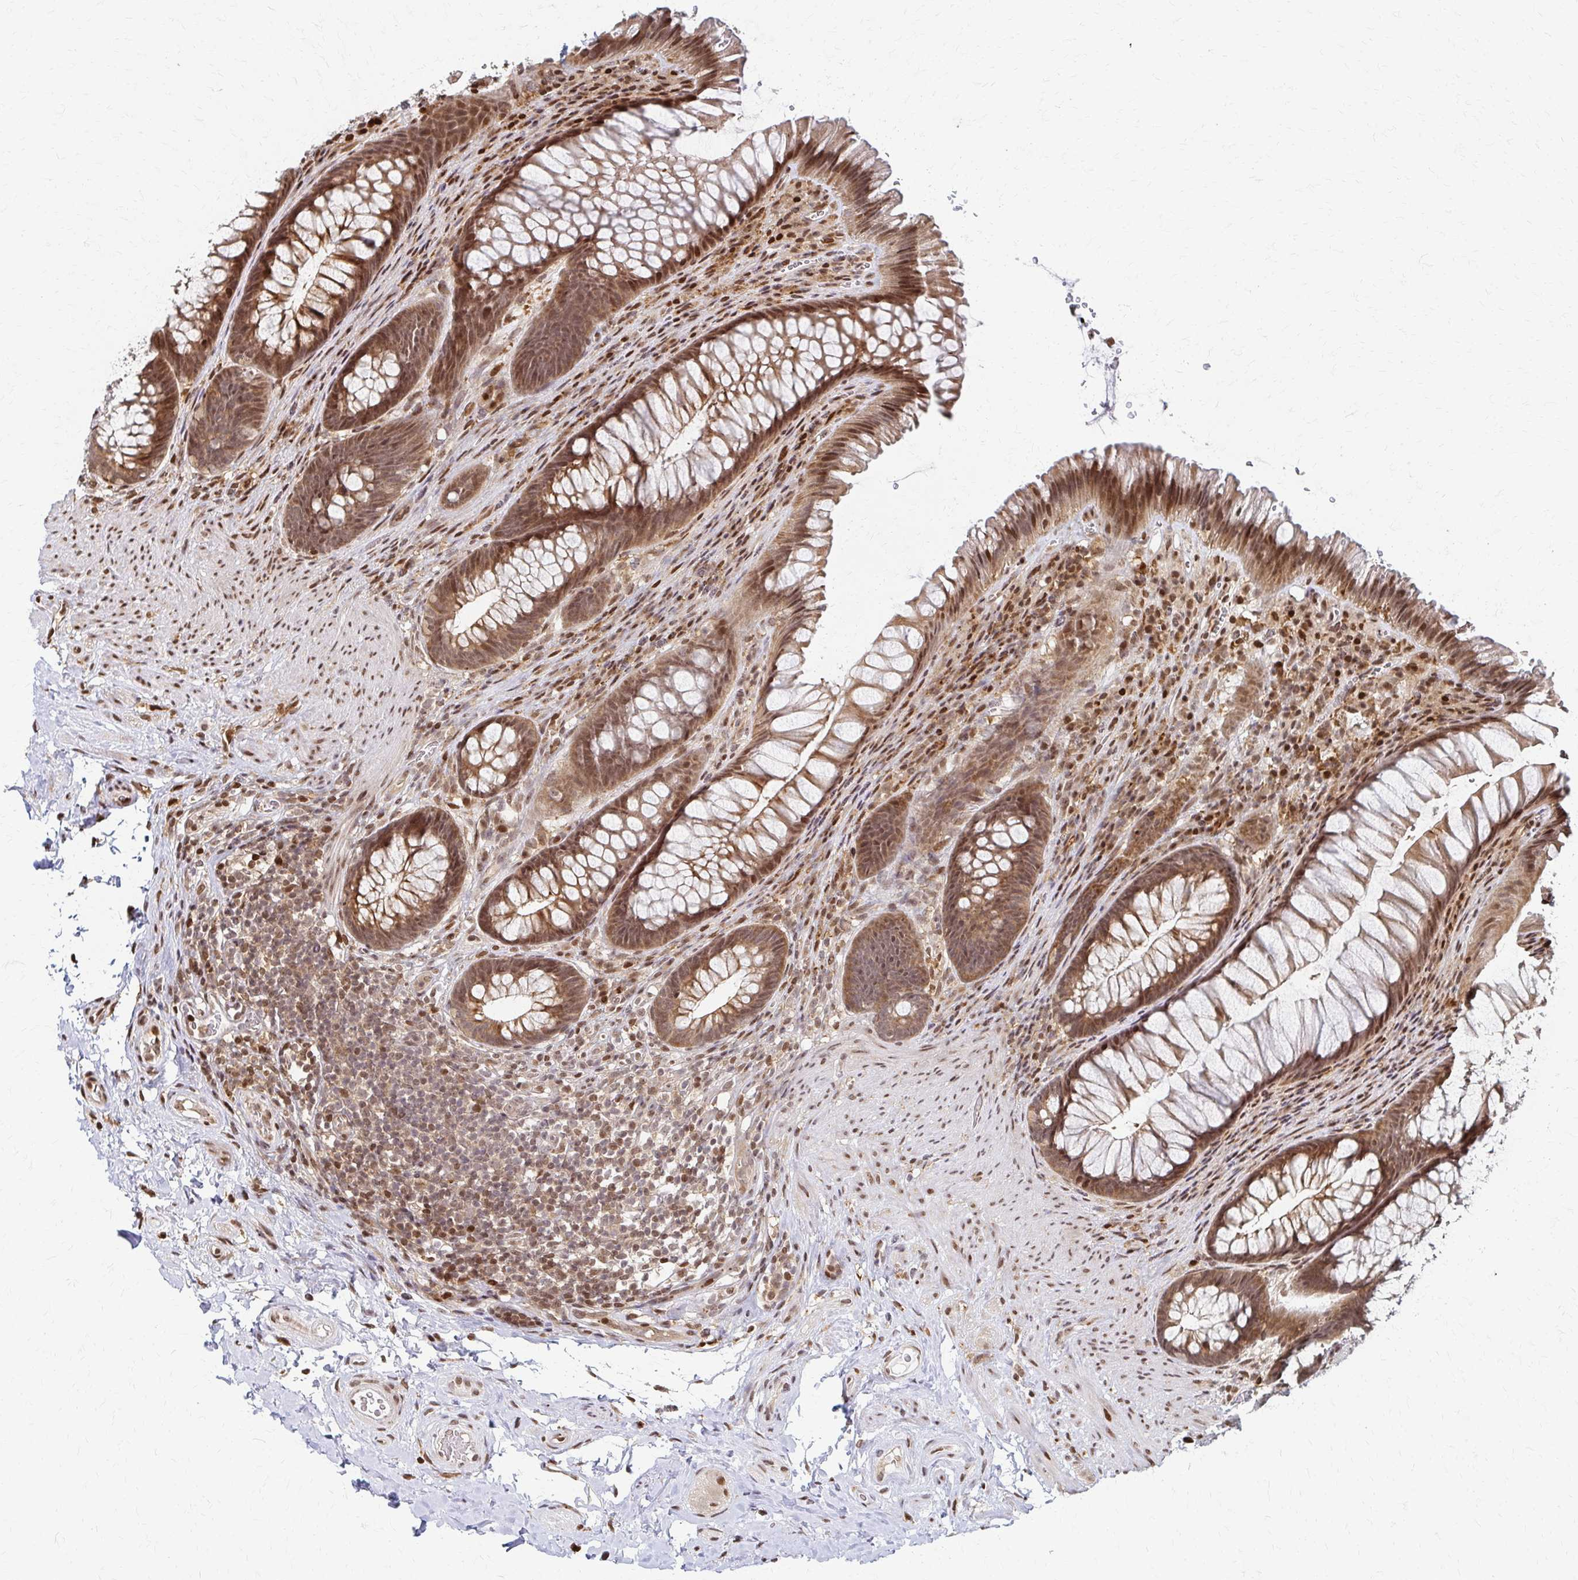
{"staining": {"intensity": "moderate", "quantity": ">75%", "location": "cytoplasmic/membranous,nuclear"}, "tissue": "rectum", "cell_type": "Glandular cells", "image_type": "normal", "snomed": [{"axis": "morphology", "description": "Normal tissue, NOS"}, {"axis": "topography", "description": "Rectum"}], "caption": "The micrograph exhibits immunohistochemical staining of normal rectum. There is moderate cytoplasmic/membranous,nuclear staining is seen in about >75% of glandular cells.", "gene": "PSMD7", "patient": {"sex": "male", "age": 53}}